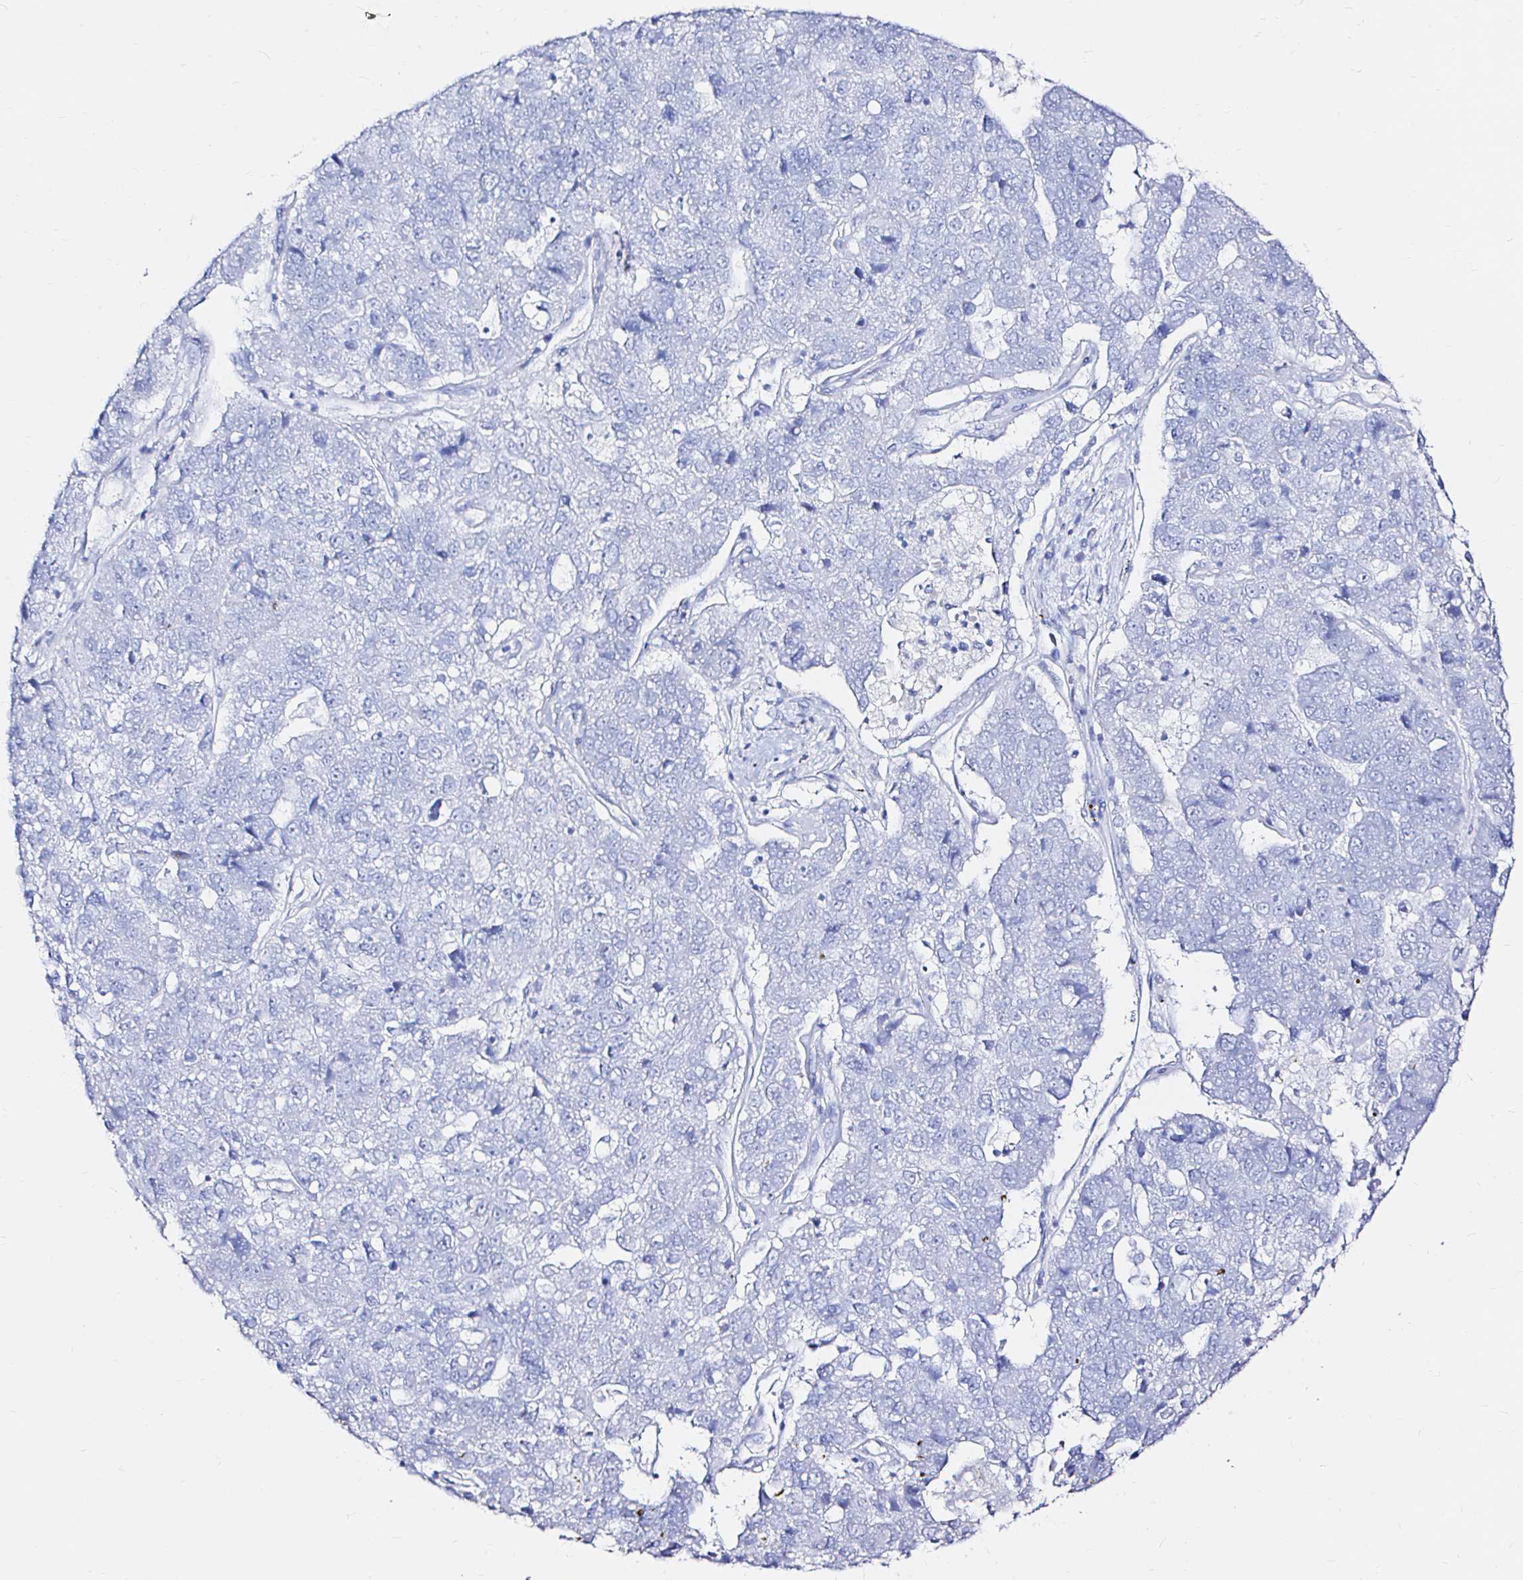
{"staining": {"intensity": "negative", "quantity": "none", "location": "none"}, "tissue": "pancreatic cancer", "cell_type": "Tumor cells", "image_type": "cancer", "snomed": [{"axis": "morphology", "description": "Adenocarcinoma, NOS"}, {"axis": "topography", "description": "Pancreas"}], "caption": "IHC of pancreatic cancer reveals no staining in tumor cells.", "gene": "ZNF432", "patient": {"sex": "female", "age": 61}}